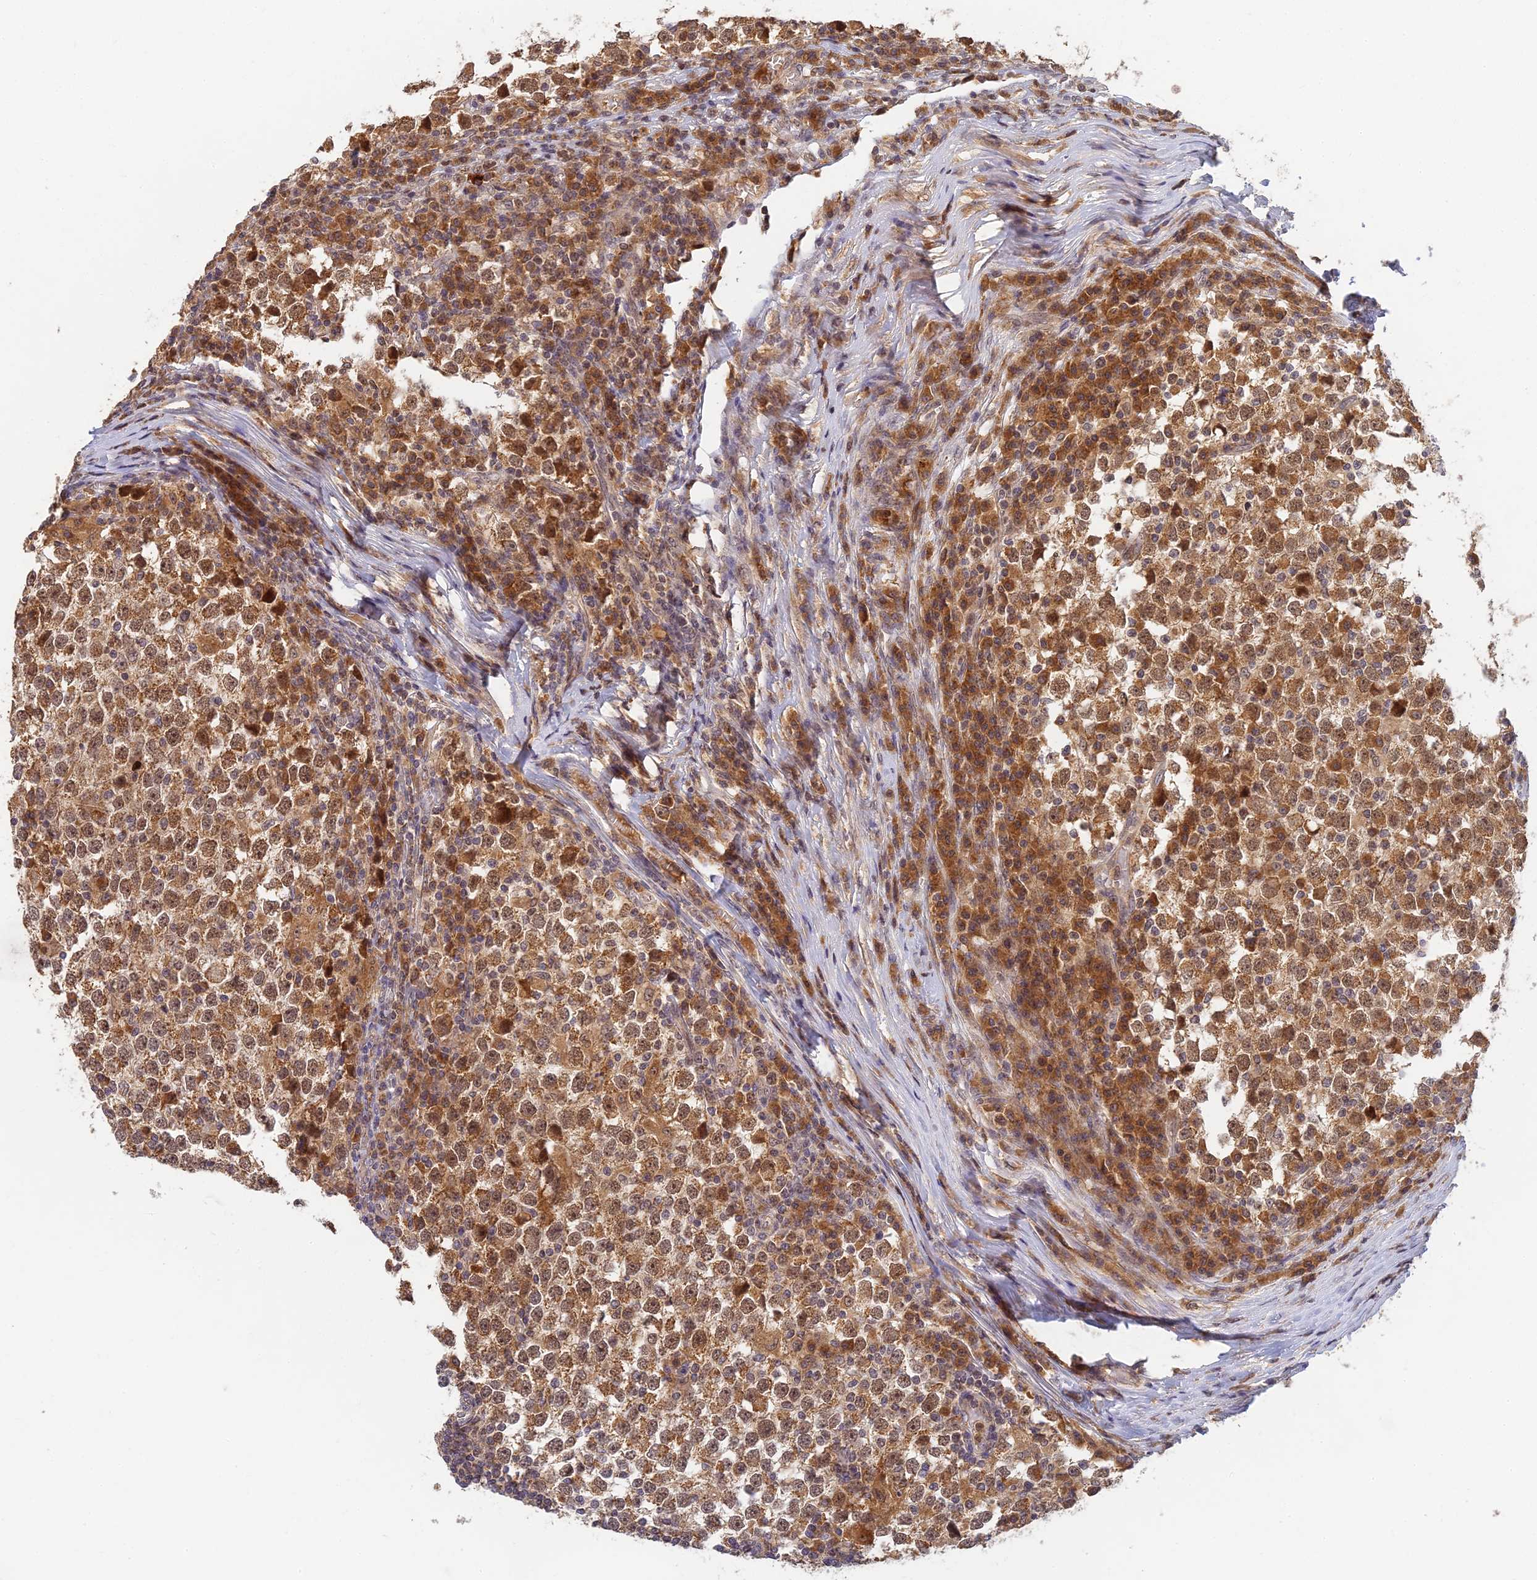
{"staining": {"intensity": "moderate", "quantity": ">75%", "location": "cytoplasmic/membranous"}, "tissue": "testis cancer", "cell_type": "Tumor cells", "image_type": "cancer", "snomed": [{"axis": "morphology", "description": "Seminoma, NOS"}, {"axis": "topography", "description": "Testis"}], "caption": "There is medium levels of moderate cytoplasmic/membranous staining in tumor cells of testis cancer, as demonstrated by immunohistochemical staining (brown color).", "gene": "RGL3", "patient": {"sex": "male", "age": 65}}